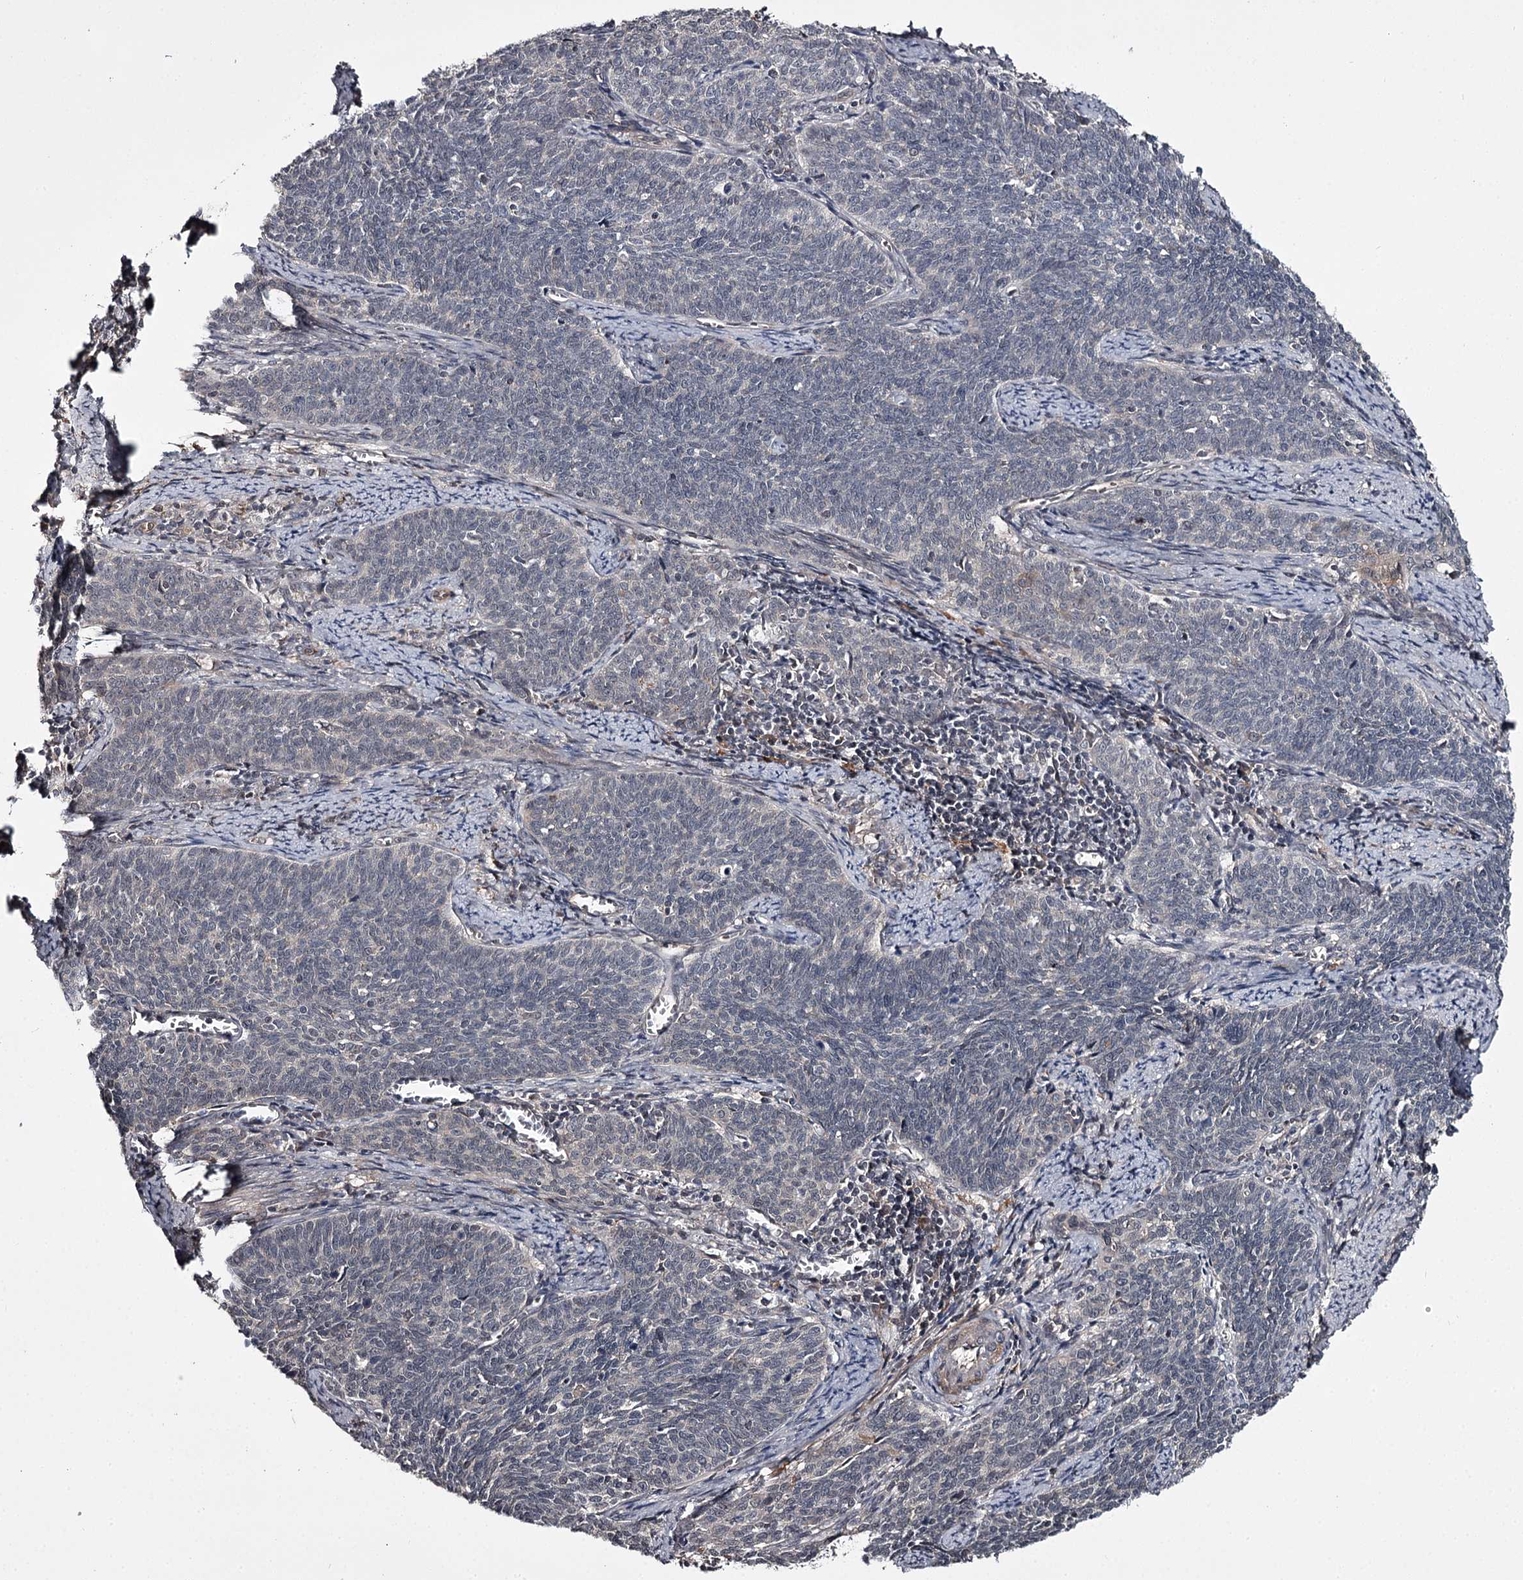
{"staining": {"intensity": "negative", "quantity": "none", "location": "none"}, "tissue": "cervical cancer", "cell_type": "Tumor cells", "image_type": "cancer", "snomed": [{"axis": "morphology", "description": "Squamous cell carcinoma, NOS"}, {"axis": "topography", "description": "Cervix"}], "caption": "Image shows no significant protein expression in tumor cells of cervical squamous cell carcinoma.", "gene": "CWF19L2", "patient": {"sex": "female", "age": 39}}